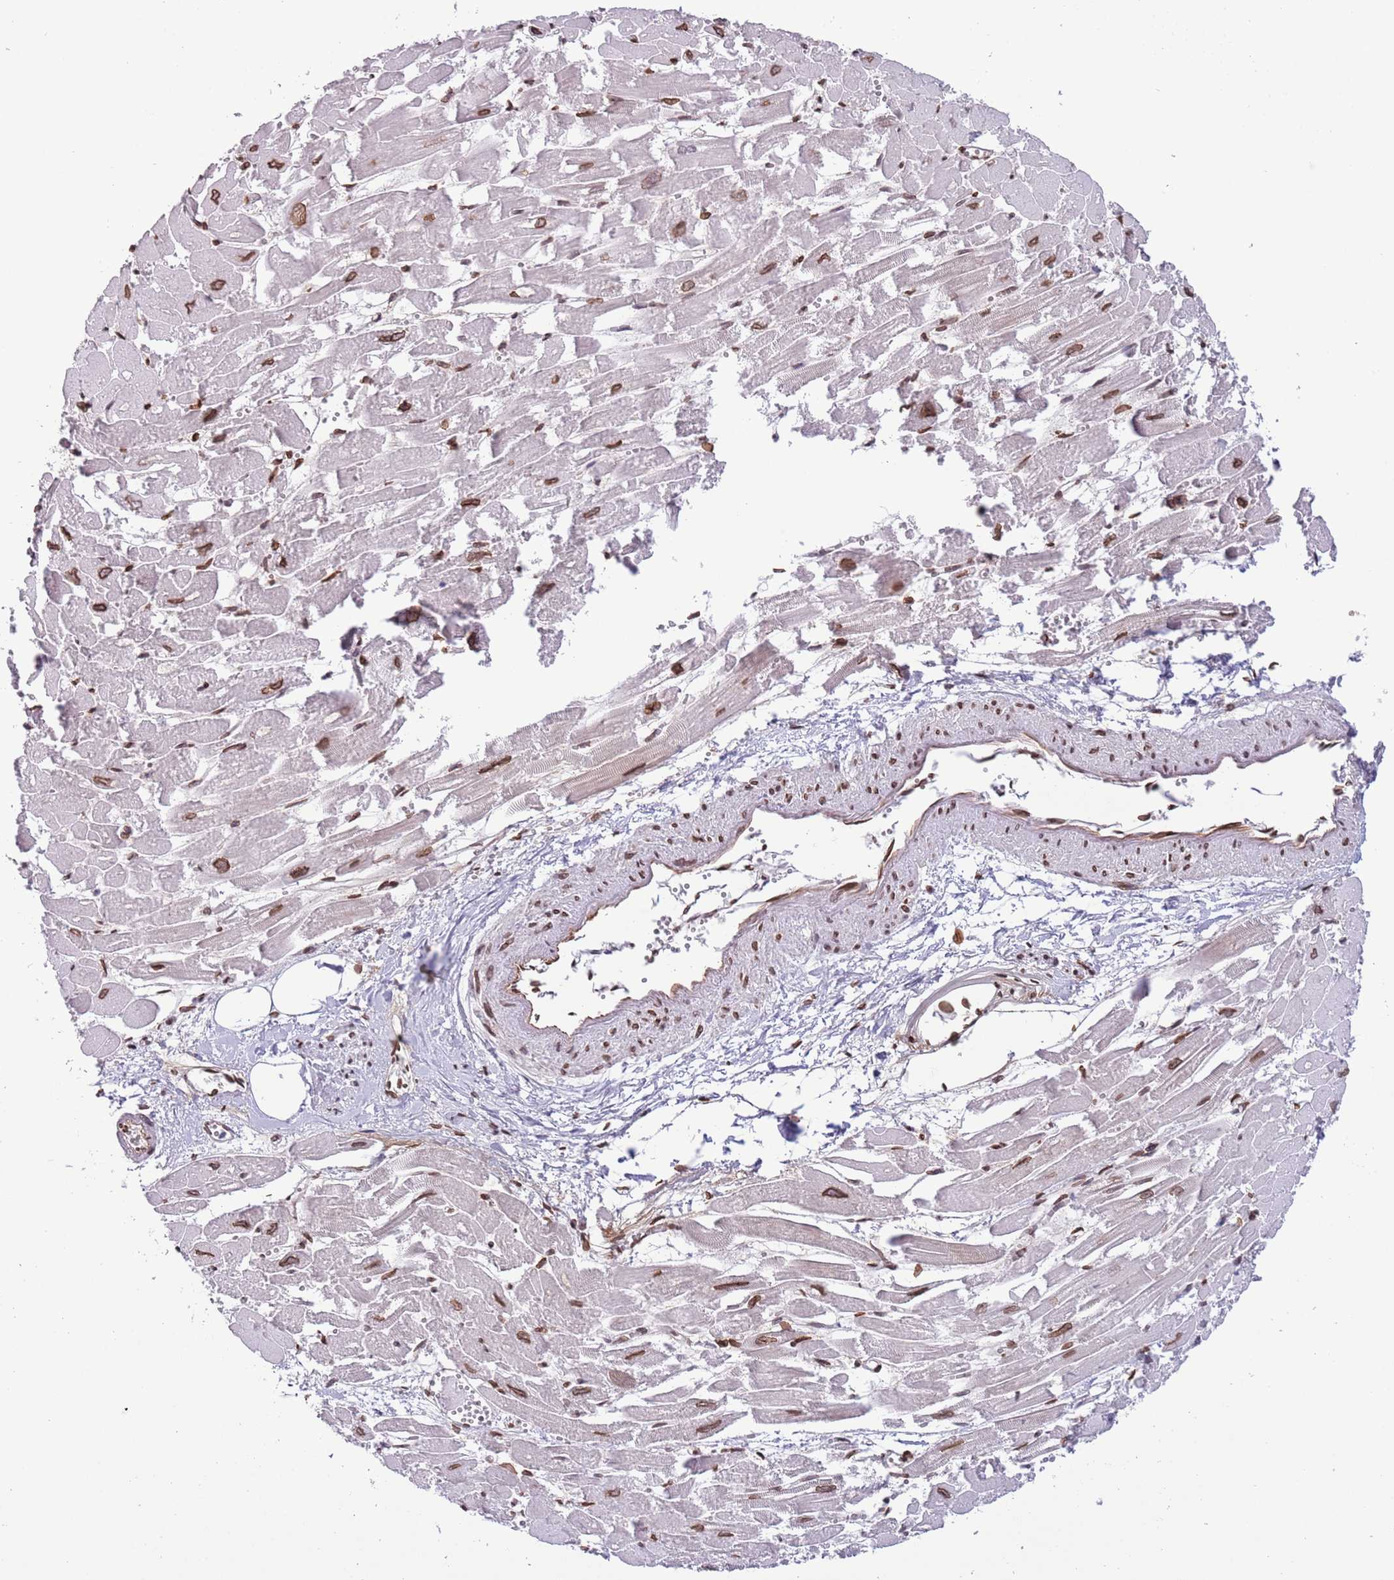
{"staining": {"intensity": "moderate", "quantity": ">75%", "location": "cytoplasmic/membranous,nuclear"}, "tissue": "heart muscle", "cell_type": "Cardiomyocytes", "image_type": "normal", "snomed": [{"axis": "morphology", "description": "Normal tissue, NOS"}, {"axis": "topography", "description": "Heart"}], "caption": "Moderate cytoplasmic/membranous,nuclear staining is identified in about >75% of cardiomyocytes in unremarkable heart muscle.", "gene": "ZGLP1", "patient": {"sex": "male", "age": 54}}